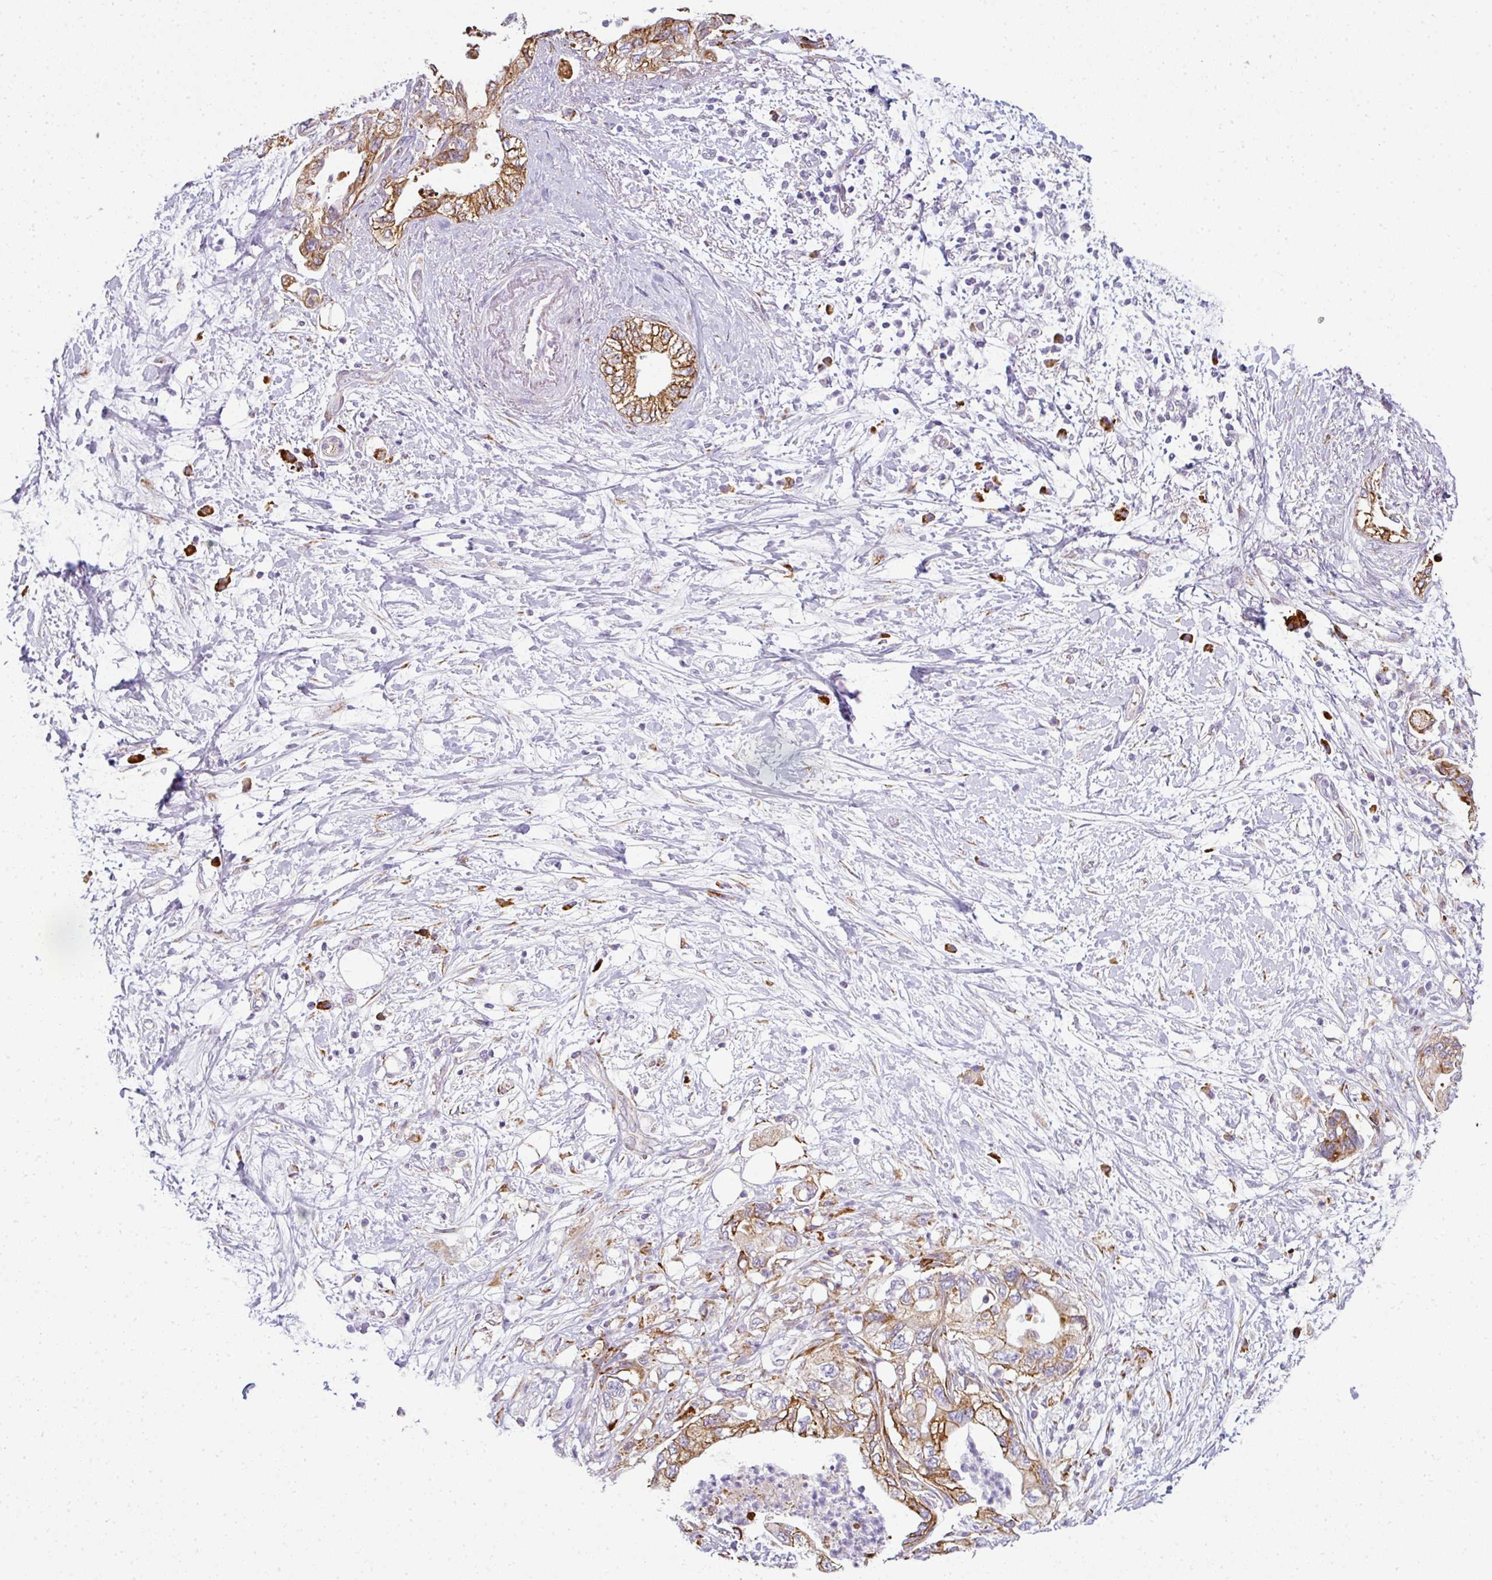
{"staining": {"intensity": "moderate", "quantity": ">75%", "location": "cytoplasmic/membranous"}, "tissue": "pancreatic cancer", "cell_type": "Tumor cells", "image_type": "cancer", "snomed": [{"axis": "morphology", "description": "Adenocarcinoma, NOS"}, {"axis": "topography", "description": "Pancreas"}], "caption": "This is an image of immunohistochemistry (IHC) staining of pancreatic cancer (adenocarcinoma), which shows moderate positivity in the cytoplasmic/membranous of tumor cells.", "gene": "ANKRD18A", "patient": {"sex": "female", "age": 73}}